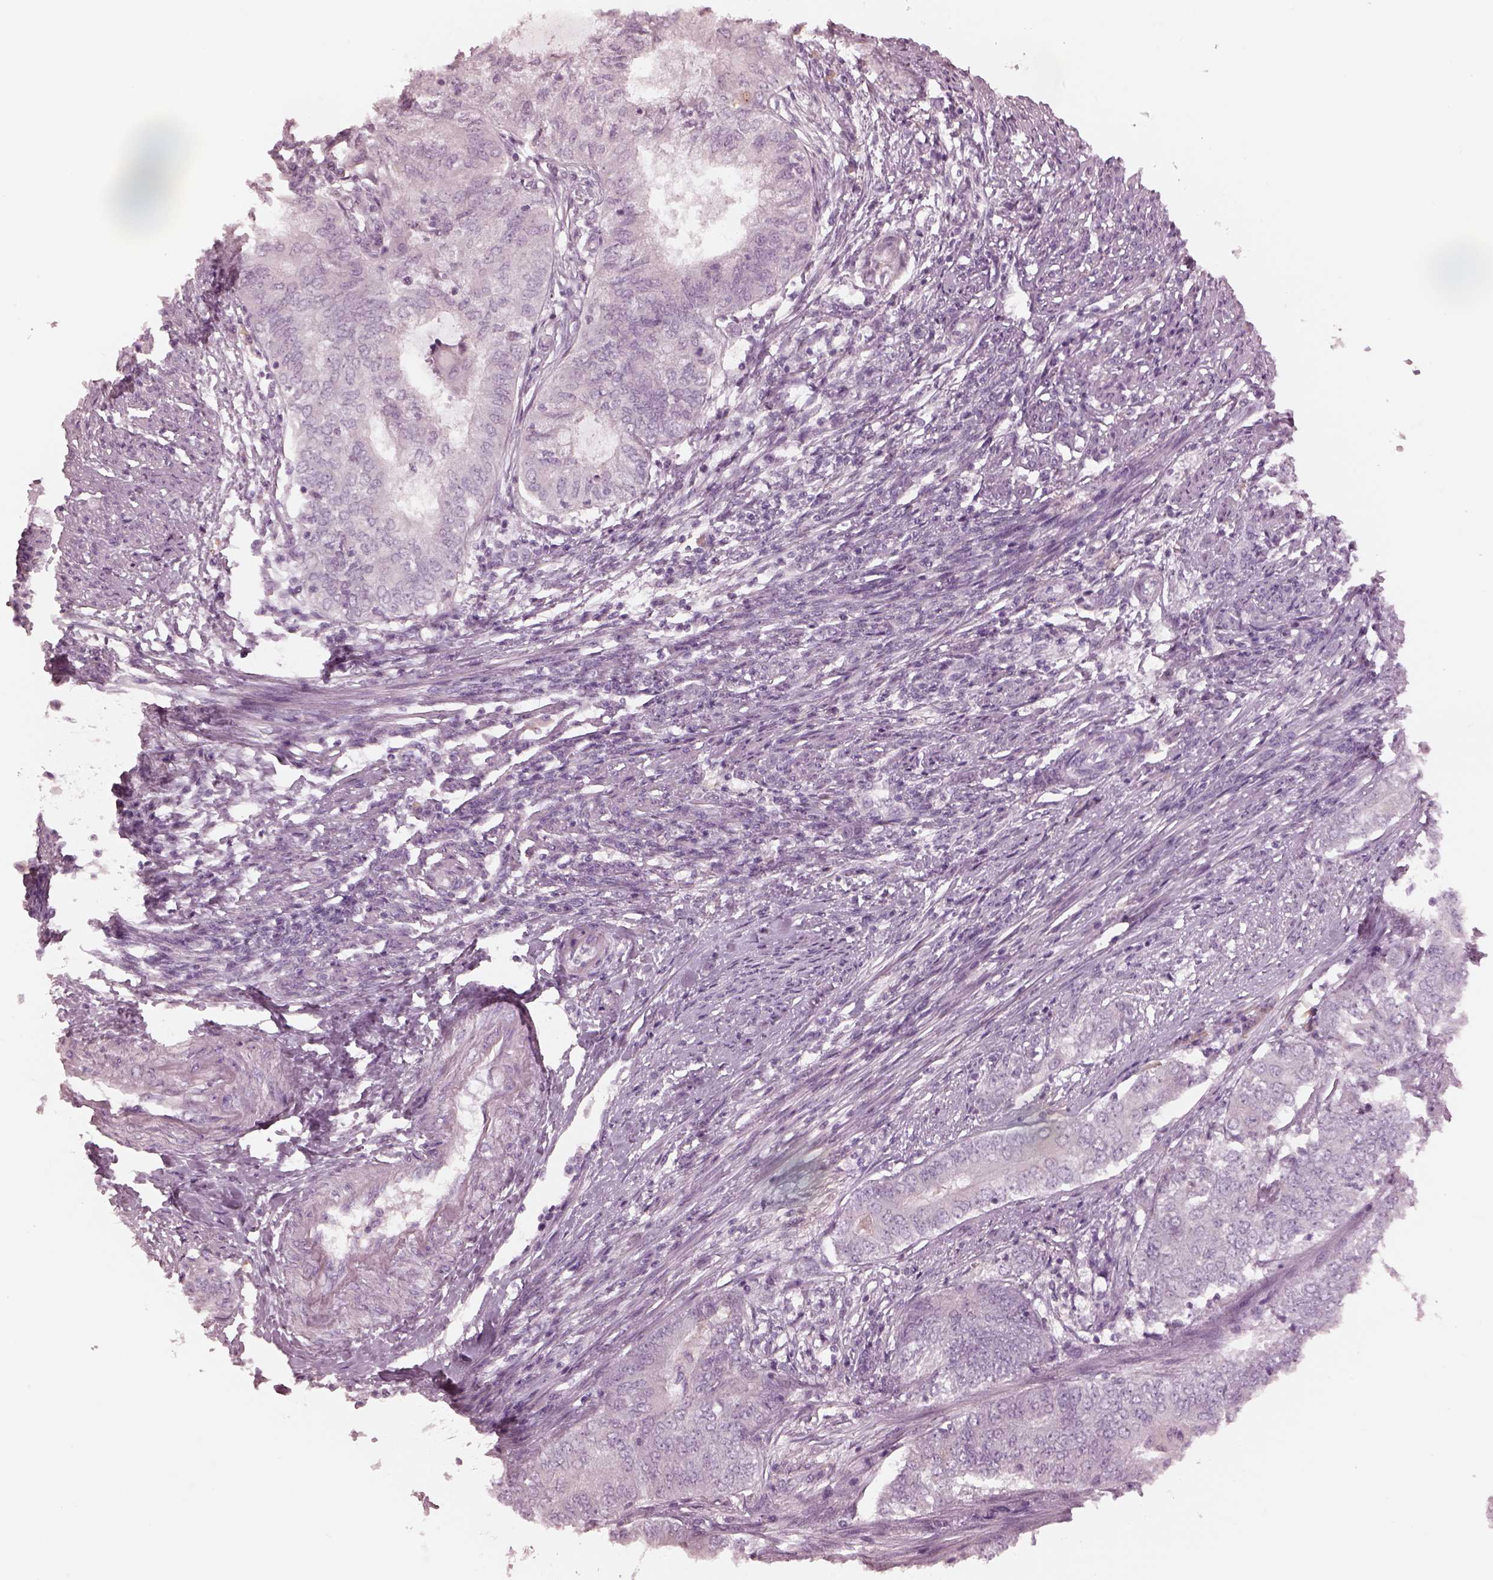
{"staining": {"intensity": "negative", "quantity": "none", "location": "none"}, "tissue": "endometrial cancer", "cell_type": "Tumor cells", "image_type": "cancer", "snomed": [{"axis": "morphology", "description": "Adenocarcinoma, NOS"}, {"axis": "topography", "description": "Endometrium"}], "caption": "Tumor cells show no significant protein staining in endometrial cancer (adenocarcinoma). (DAB immunohistochemistry (IHC) with hematoxylin counter stain).", "gene": "MIA", "patient": {"sex": "female", "age": 62}}